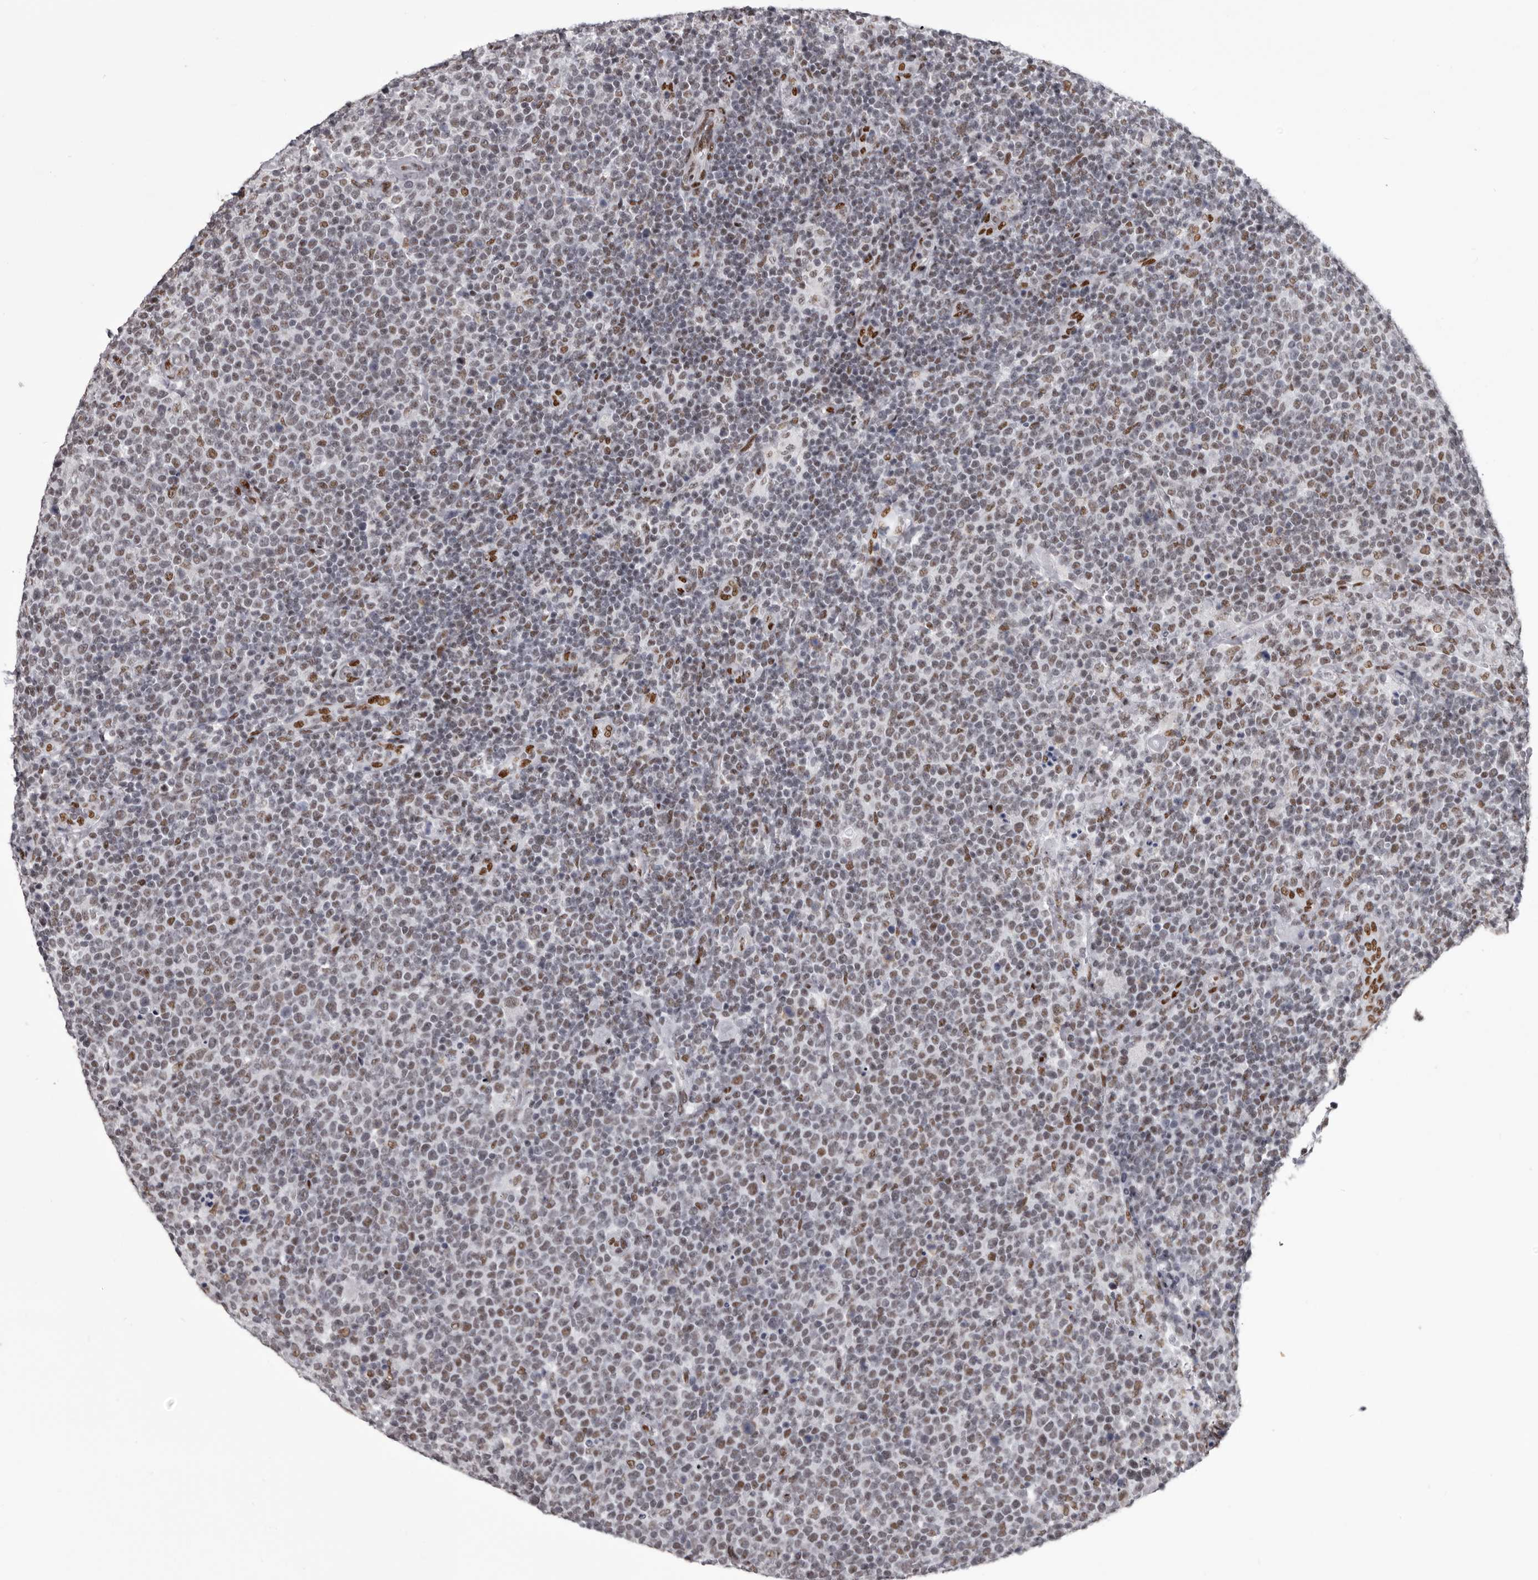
{"staining": {"intensity": "moderate", "quantity": "<25%", "location": "nuclear"}, "tissue": "lymphoma", "cell_type": "Tumor cells", "image_type": "cancer", "snomed": [{"axis": "morphology", "description": "Malignant lymphoma, non-Hodgkin's type, High grade"}, {"axis": "topography", "description": "Lymph node"}], "caption": "DAB (3,3'-diaminobenzidine) immunohistochemical staining of lymphoma demonstrates moderate nuclear protein expression in approximately <25% of tumor cells.", "gene": "NUMA1", "patient": {"sex": "male", "age": 61}}